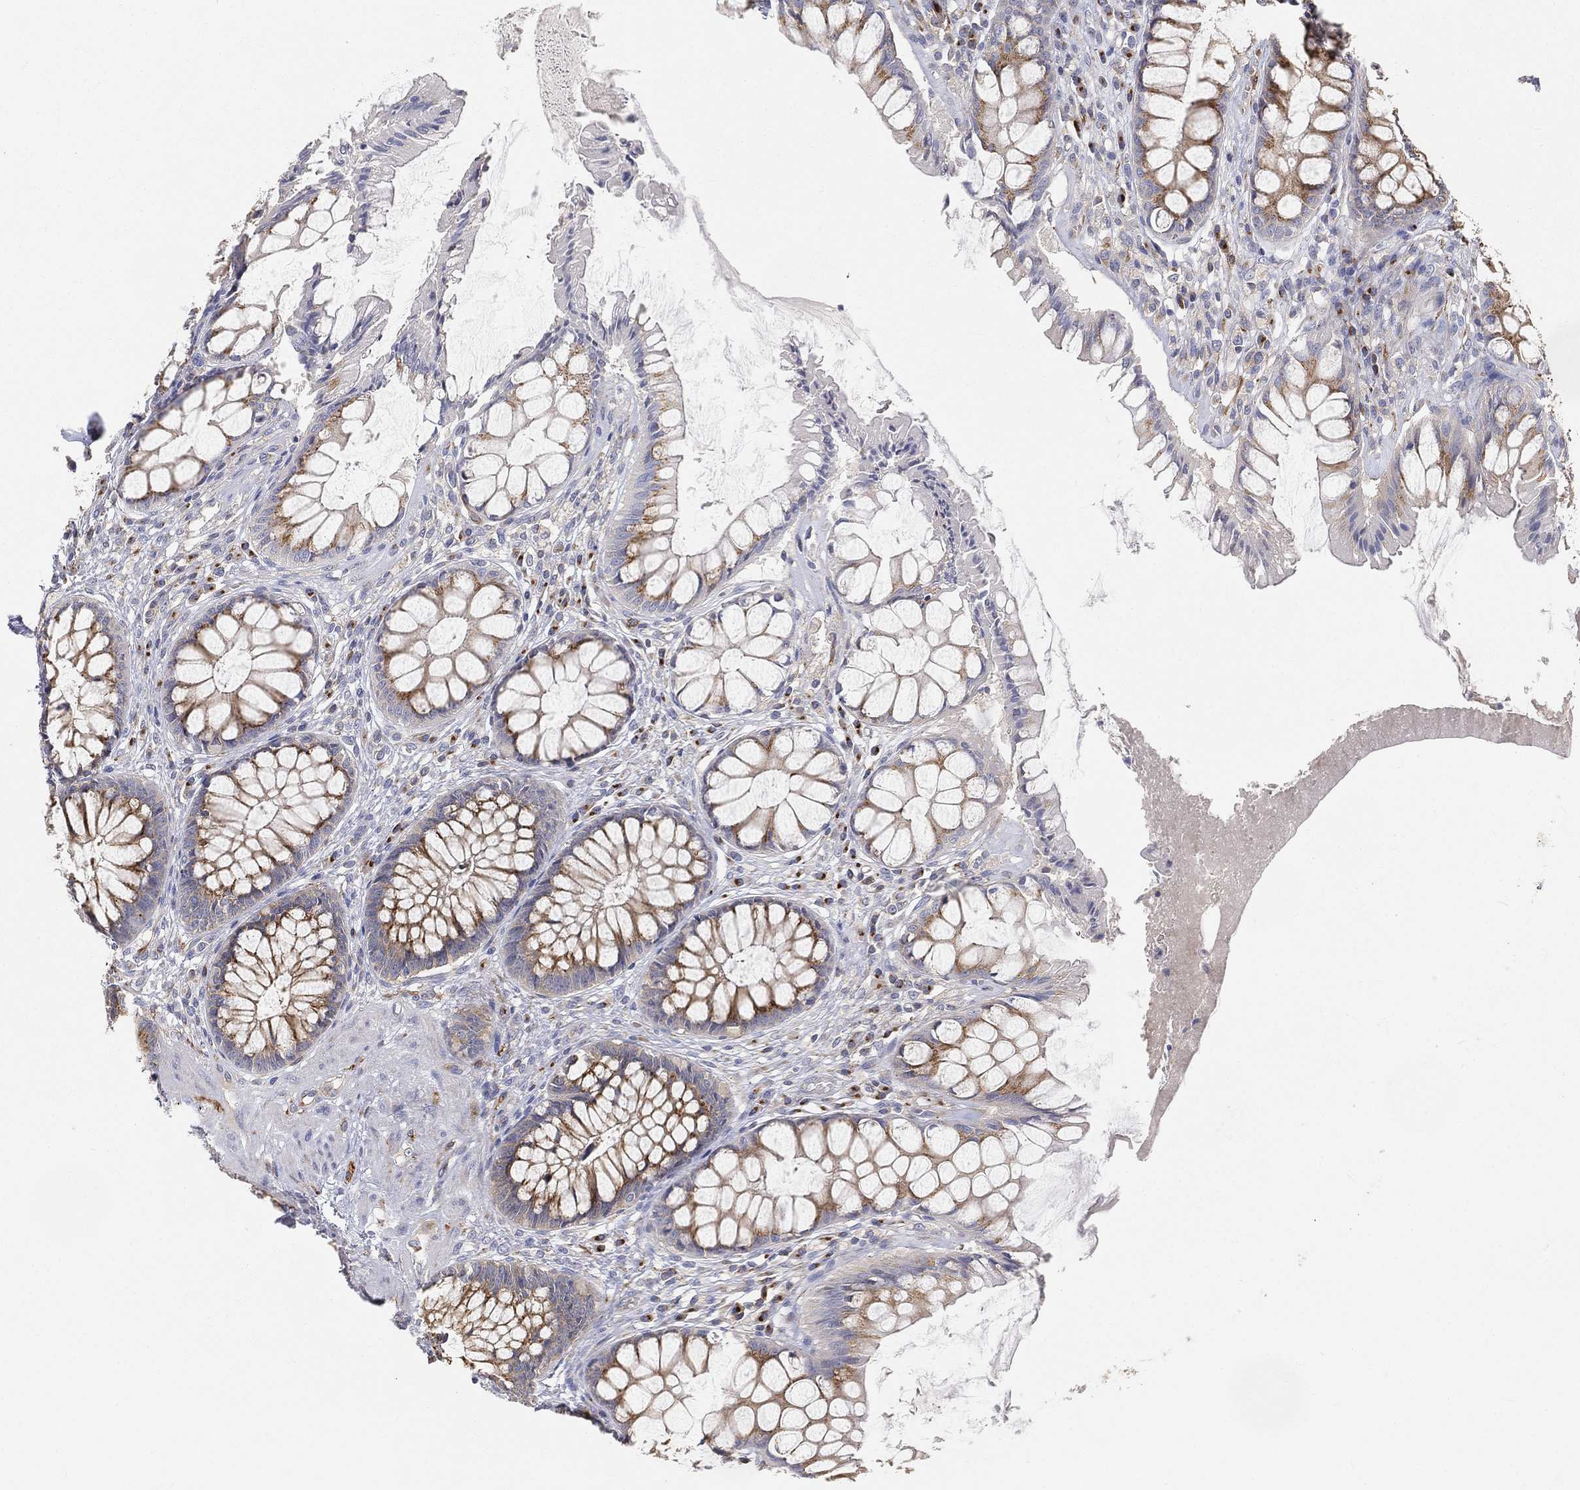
{"staining": {"intensity": "strong", "quantity": "25%-75%", "location": "cytoplasmic/membranous"}, "tissue": "rectum", "cell_type": "Glandular cells", "image_type": "normal", "snomed": [{"axis": "morphology", "description": "Normal tissue, NOS"}, {"axis": "topography", "description": "Rectum"}], "caption": "Immunohistochemical staining of normal rectum shows 25%-75% levels of strong cytoplasmic/membranous protein positivity in approximately 25%-75% of glandular cells. (Stains: DAB in brown, nuclei in blue, Microscopy: brightfield microscopy at high magnification).", "gene": "TMEM25", "patient": {"sex": "female", "age": 58}}